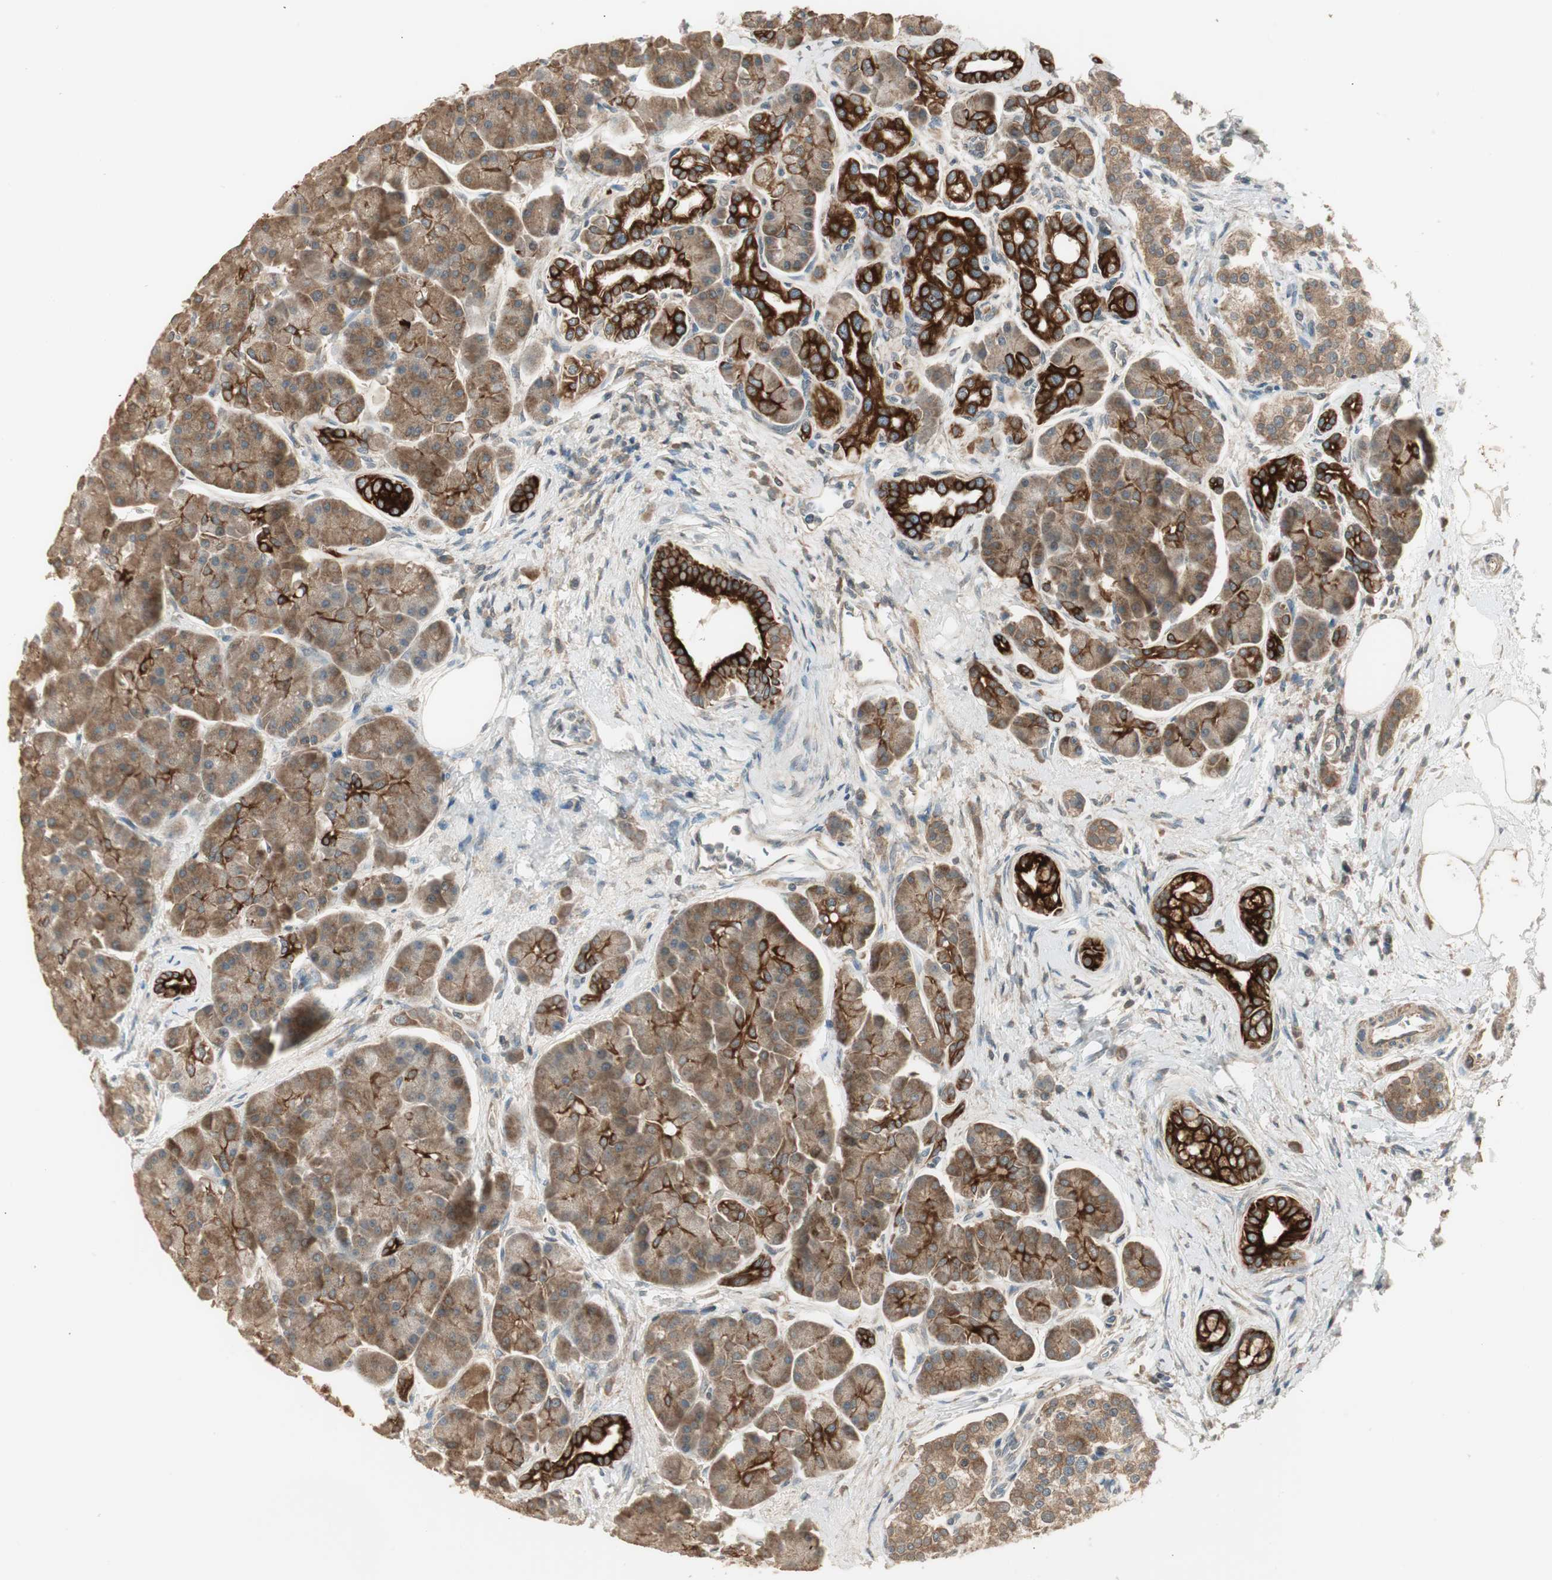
{"staining": {"intensity": "moderate", "quantity": ">75%", "location": "cytoplasmic/membranous"}, "tissue": "pancreas", "cell_type": "Exocrine glandular cells", "image_type": "normal", "snomed": [{"axis": "morphology", "description": "Normal tissue, NOS"}, {"axis": "topography", "description": "Pancreas"}], "caption": "Protein staining by immunohistochemistry exhibits moderate cytoplasmic/membranous positivity in approximately >75% of exocrine glandular cells in unremarkable pancreas. (DAB IHC with brightfield microscopy, high magnification).", "gene": "PFDN5", "patient": {"sex": "female", "age": 70}}